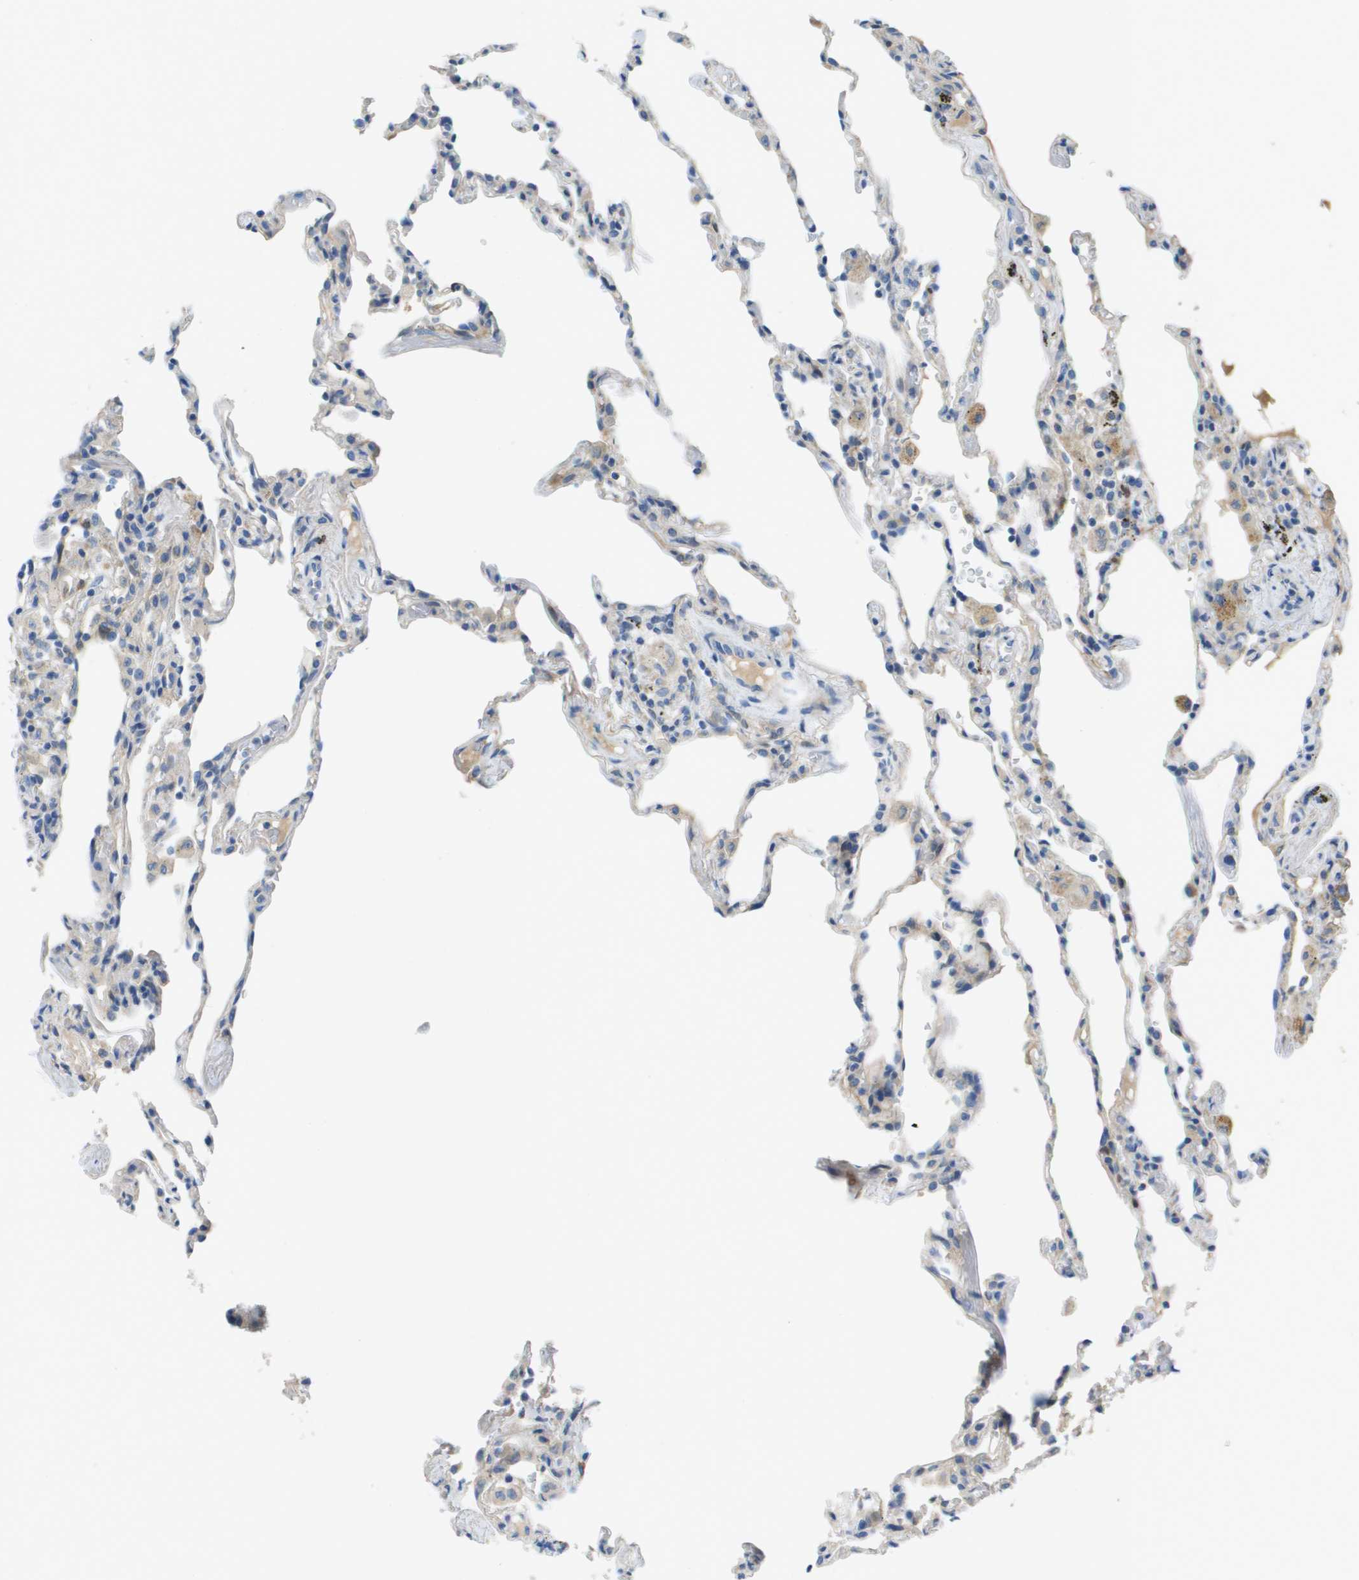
{"staining": {"intensity": "weak", "quantity": "<25%", "location": "cytoplasmic/membranous"}, "tissue": "lung", "cell_type": "Alveolar cells", "image_type": "normal", "snomed": [{"axis": "morphology", "description": "Normal tissue, NOS"}, {"axis": "topography", "description": "Lung"}], "caption": "IHC image of normal lung stained for a protein (brown), which displays no staining in alveolar cells. (Stains: DAB (3,3'-diaminobenzidine) immunohistochemistry (IHC) with hematoxylin counter stain, Microscopy: brightfield microscopy at high magnification).", "gene": "CYGB", "patient": {"sex": "male", "age": 59}}